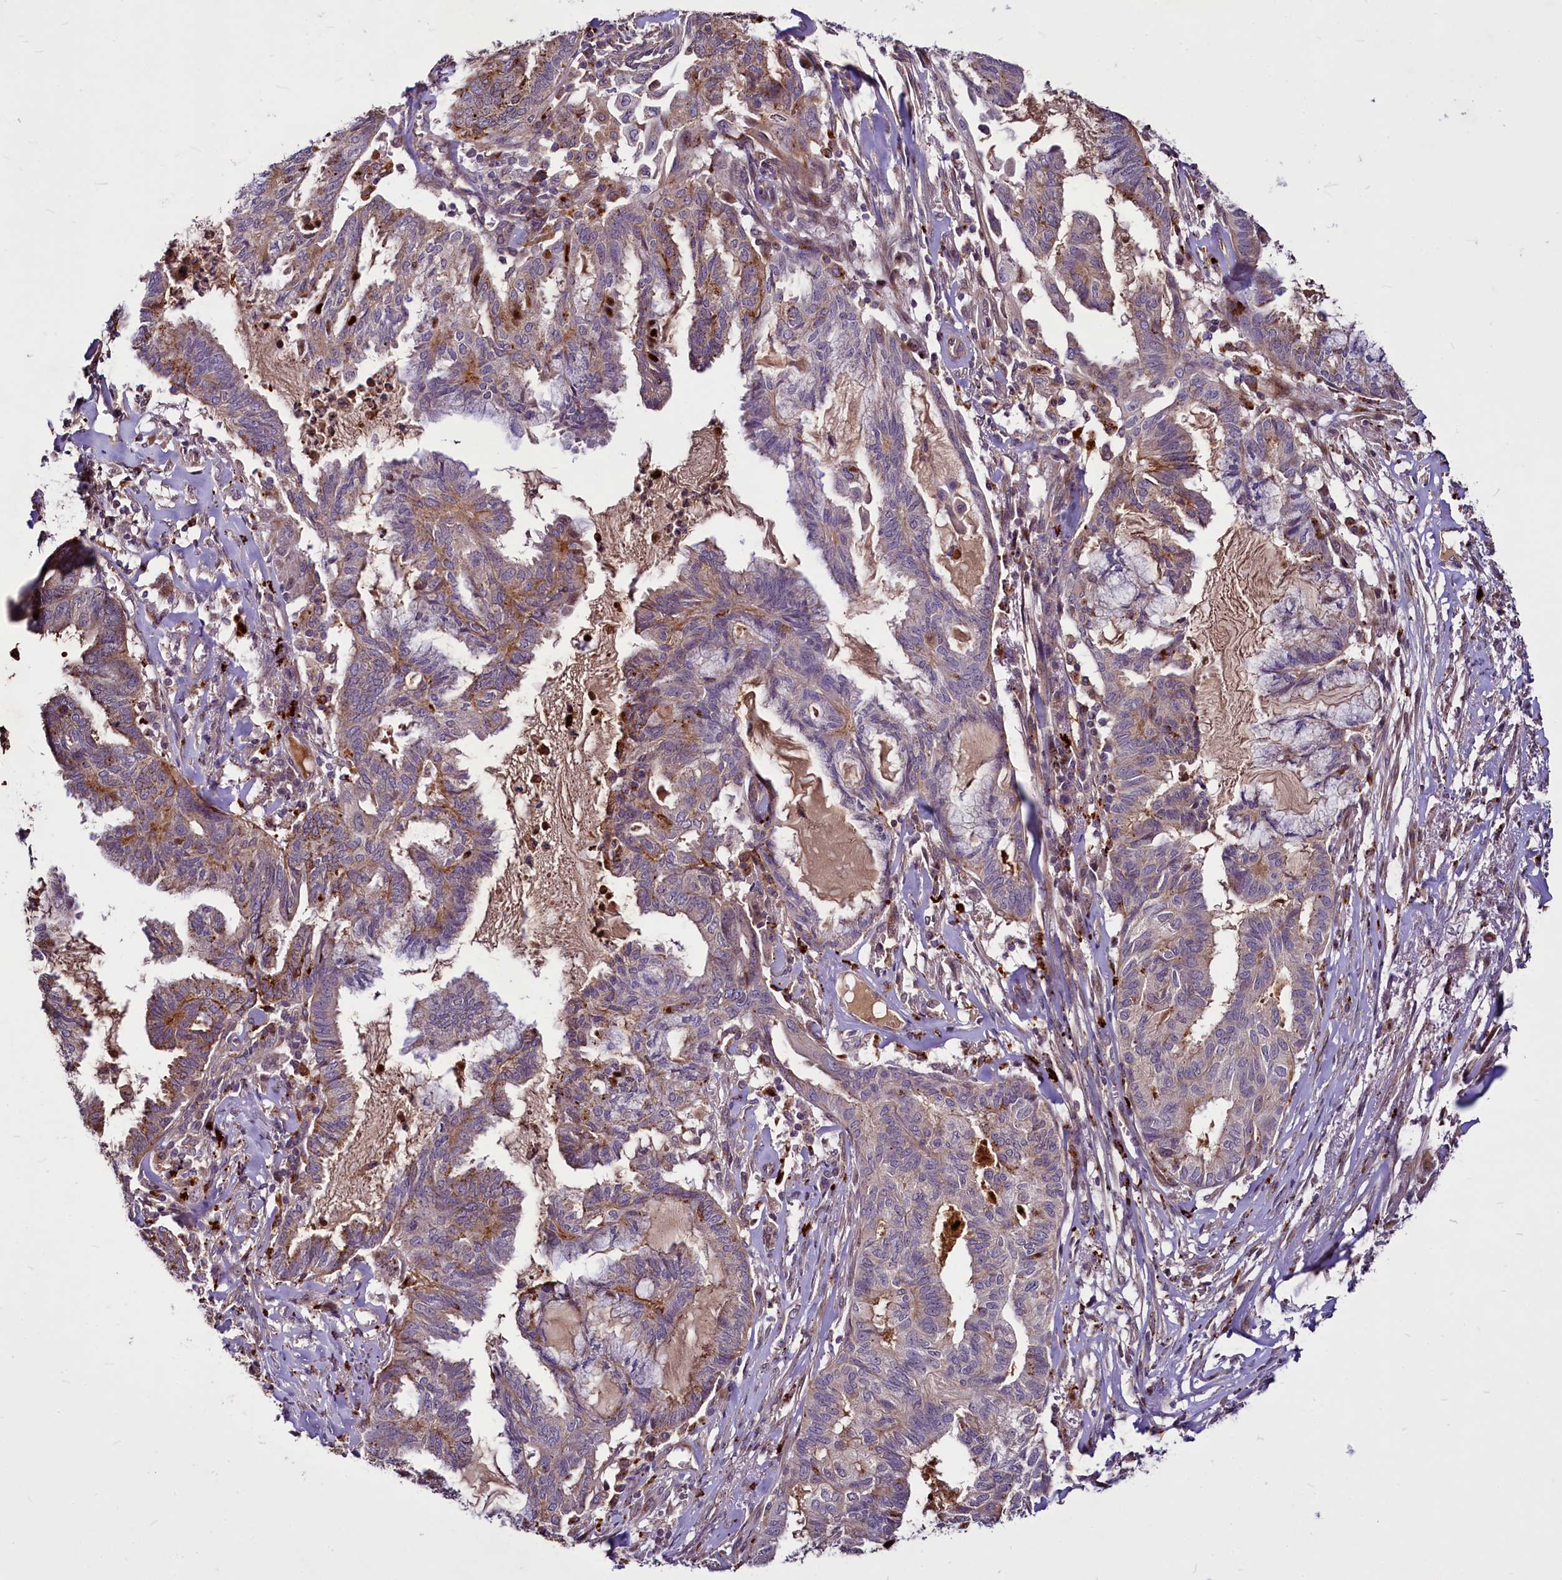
{"staining": {"intensity": "weak", "quantity": "25%-75%", "location": "cytoplasmic/membranous"}, "tissue": "endometrial cancer", "cell_type": "Tumor cells", "image_type": "cancer", "snomed": [{"axis": "morphology", "description": "Adenocarcinoma, NOS"}, {"axis": "topography", "description": "Endometrium"}], "caption": "Adenocarcinoma (endometrial) stained with a protein marker shows weak staining in tumor cells.", "gene": "C11orf86", "patient": {"sex": "female", "age": 86}}